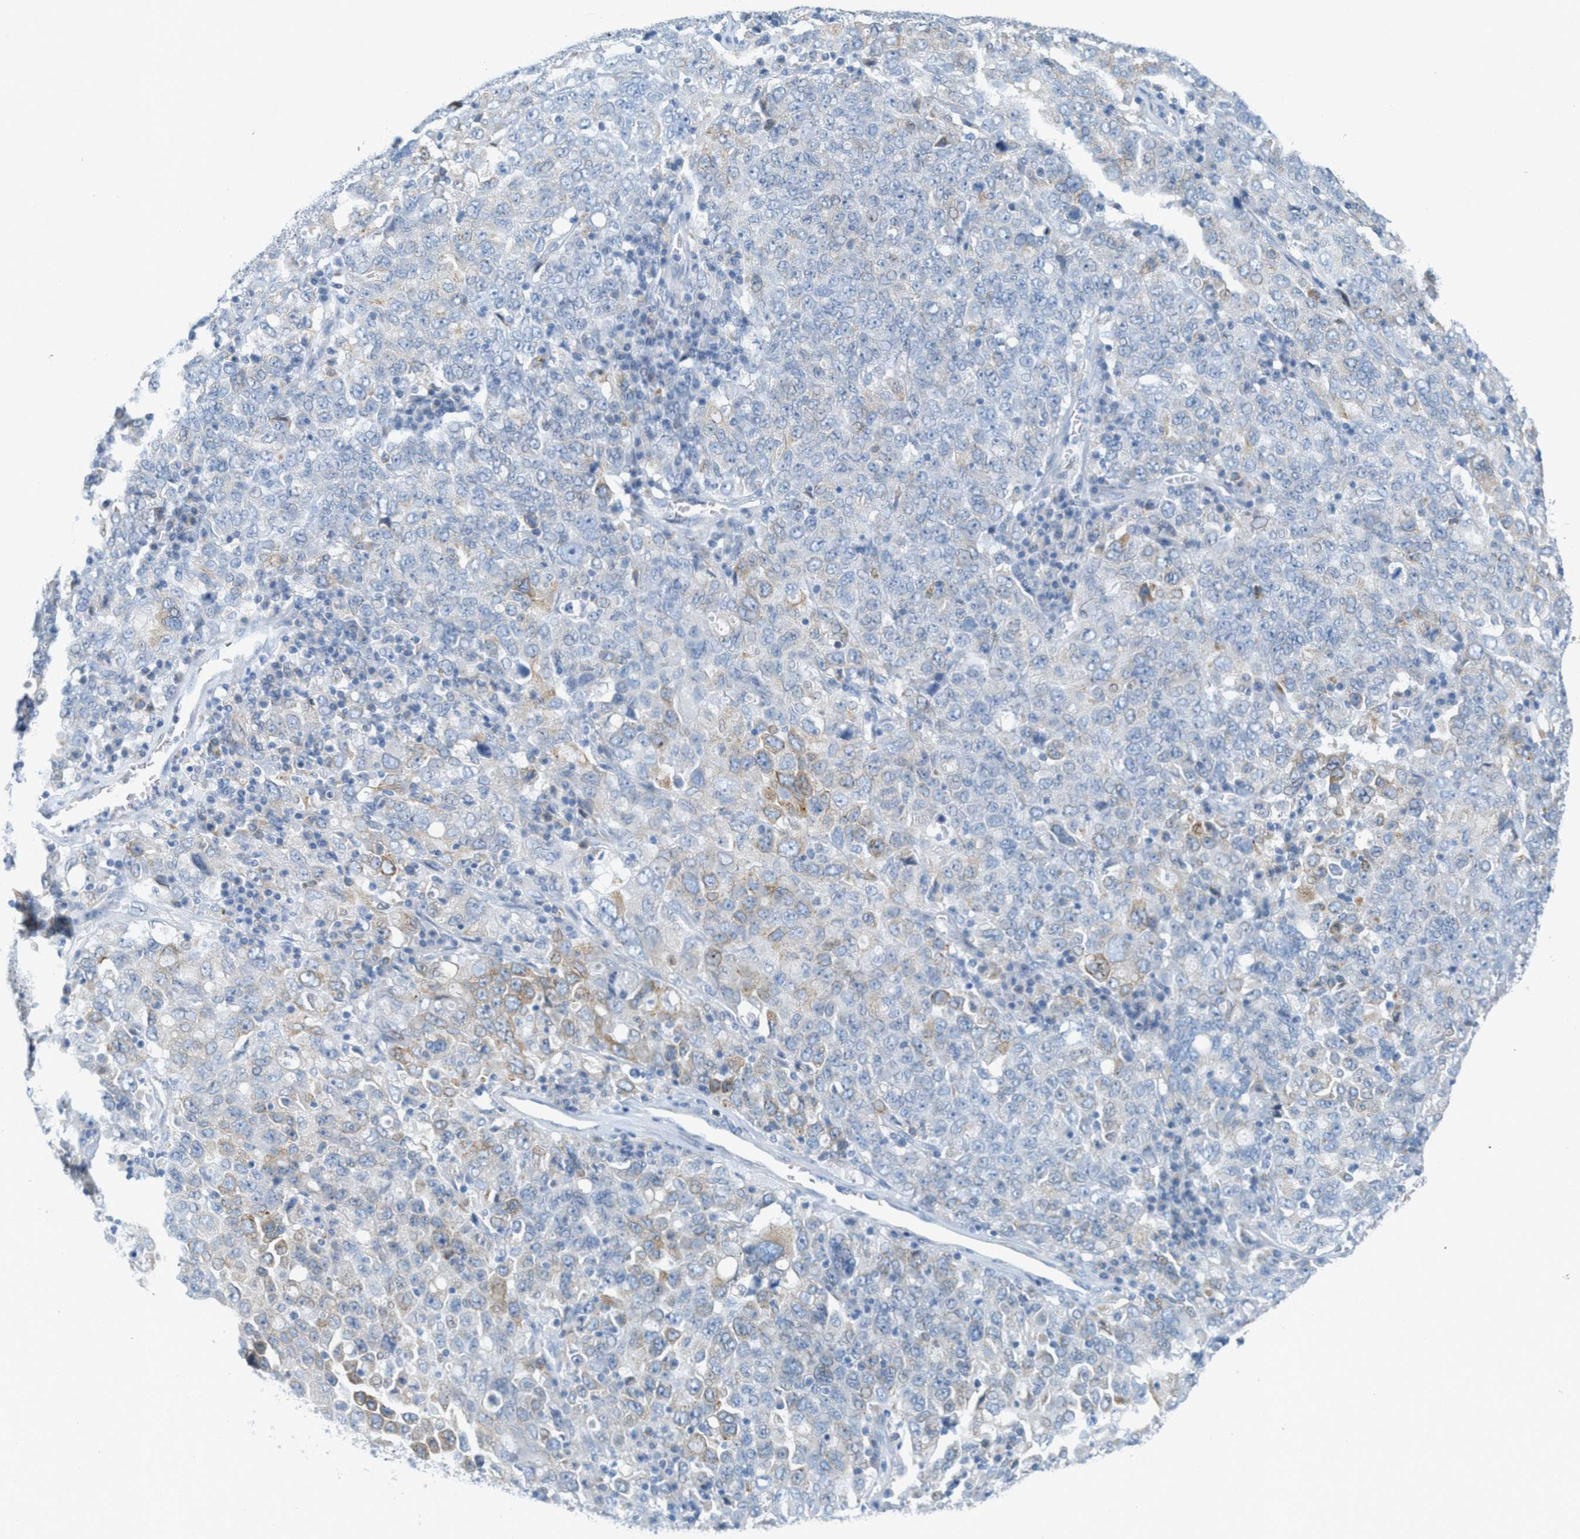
{"staining": {"intensity": "weak", "quantity": "<25%", "location": "cytoplasmic/membranous"}, "tissue": "ovarian cancer", "cell_type": "Tumor cells", "image_type": "cancer", "snomed": [{"axis": "morphology", "description": "Carcinoma, endometroid"}, {"axis": "topography", "description": "Ovary"}], "caption": "Immunohistochemistry (IHC) micrograph of ovarian cancer stained for a protein (brown), which reveals no expression in tumor cells.", "gene": "TEX264", "patient": {"sex": "female", "age": 62}}